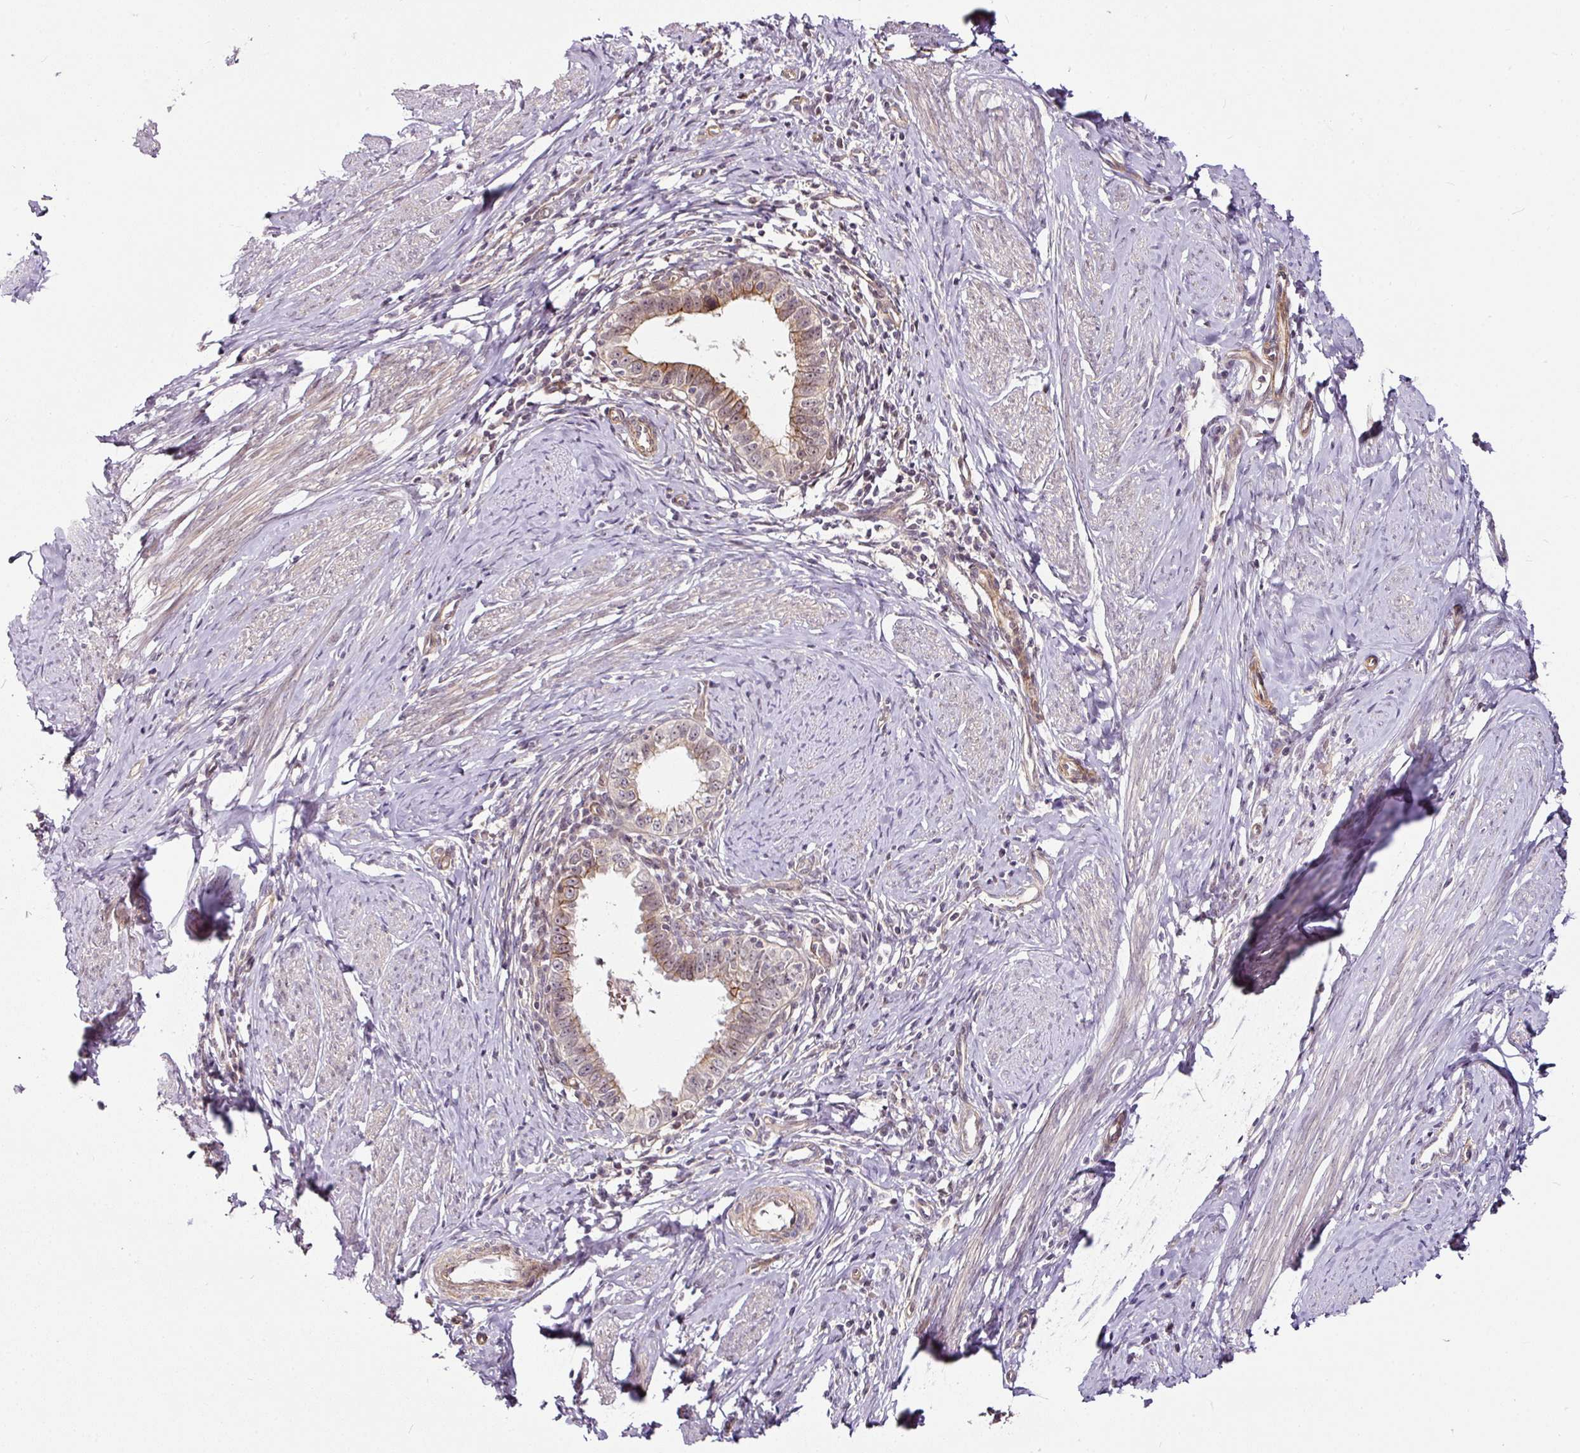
{"staining": {"intensity": "moderate", "quantity": "25%-75%", "location": "cytoplasmic/membranous"}, "tissue": "cervical cancer", "cell_type": "Tumor cells", "image_type": "cancer", "snomed": [{"axis": "morphology", "description": "Adenocarcinoma, NOS"}, {"axis": "topography", "description": "Cervix"}], "caption": "Approximately 25%-75% of tumor cells in cervical cancer reveal moderate cytoplasmic/membranous protein staining as visualized by brown immunohistochemical staining.", "gene": "DCAF13", "patient": {"sex": "female", "age": 36}}